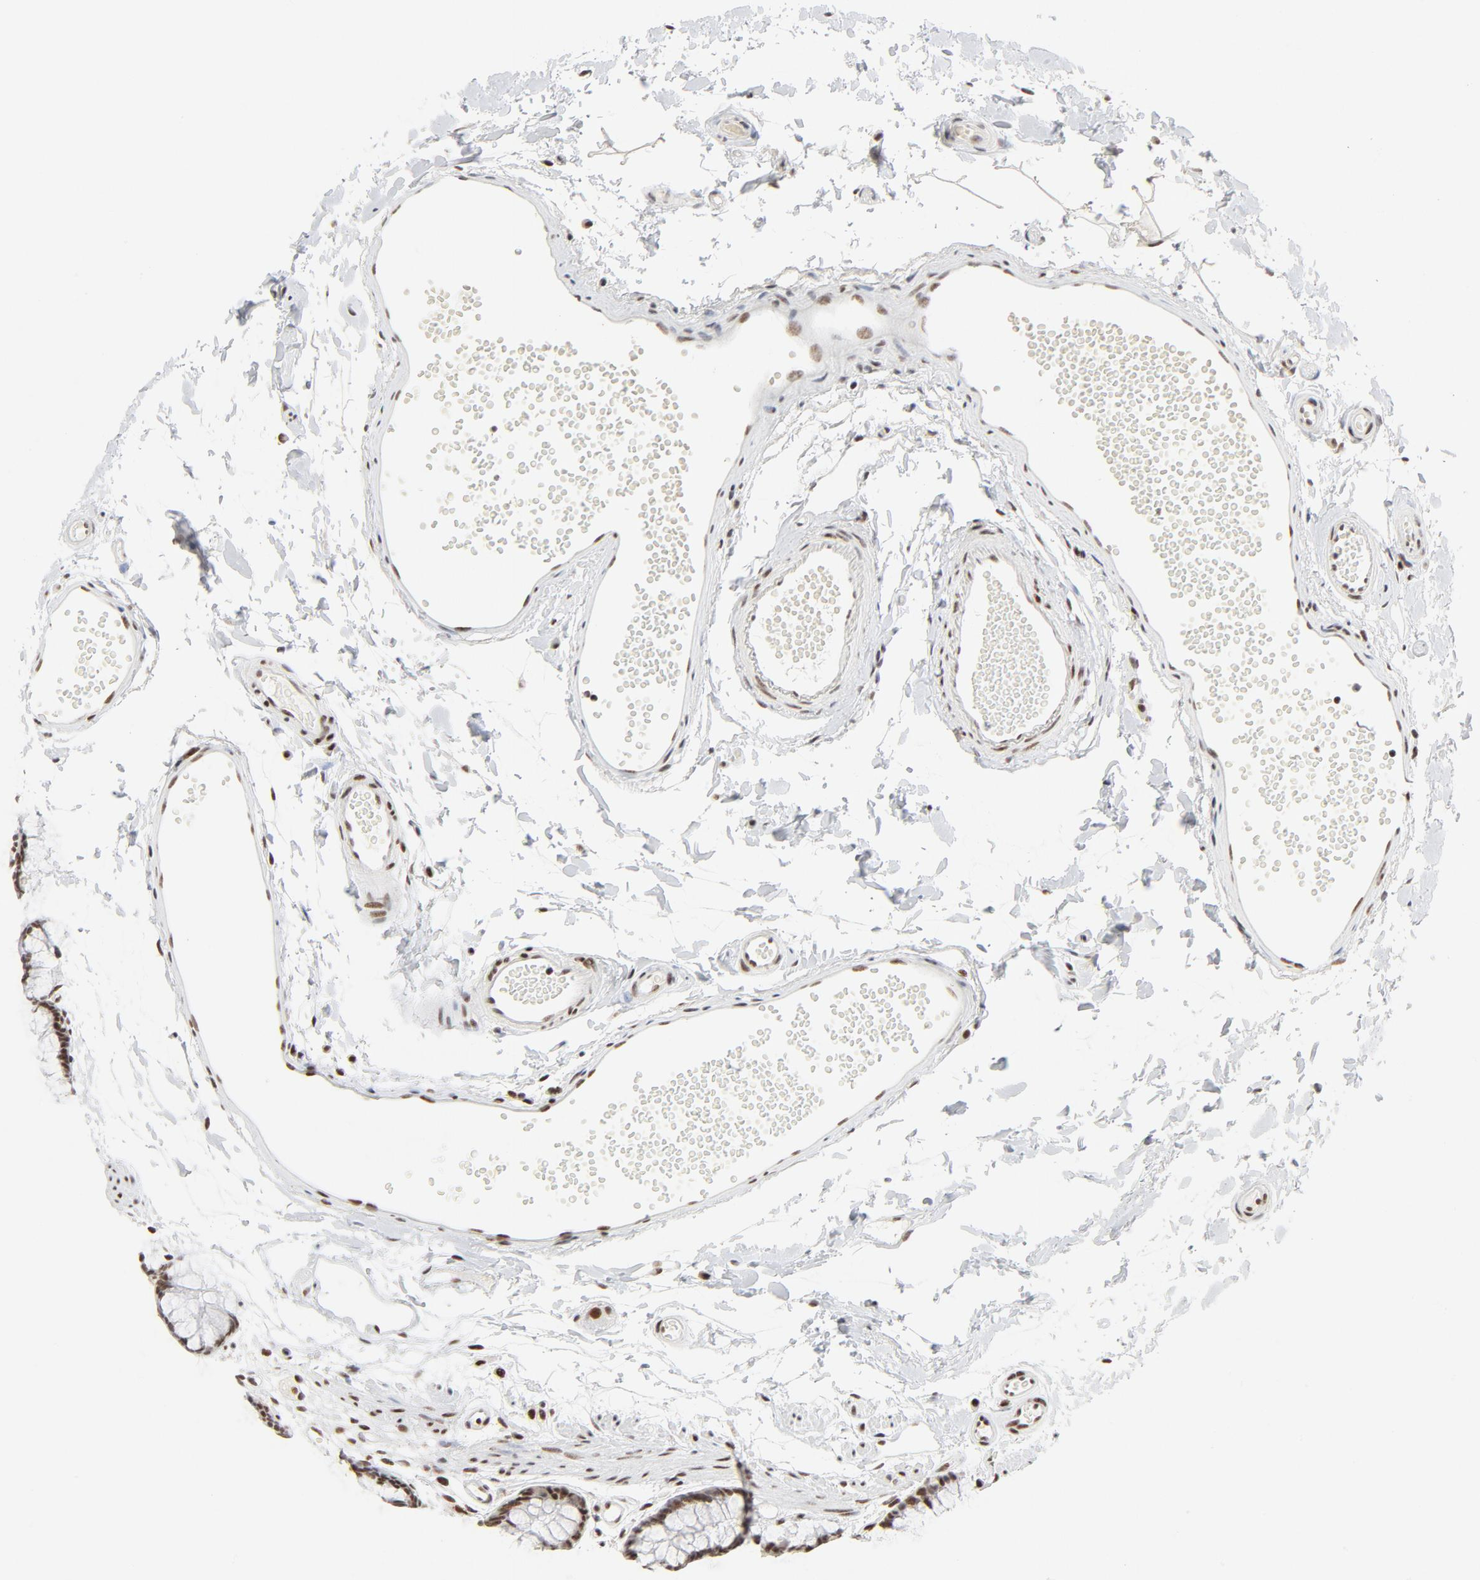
{"staining": {"intensity": "moderate", "quantity": ">75%", "location": "nuclear"}, "tissue": "rectum", "cell_type": "Glandular cells", "image_type": "normal", "snomed": [{"axis": "morphology", "description": "Normal tissue, NOS"}, {"axis": "topography", "description": "Rectum"}], "caption": "About >75% of glandular cells in unremarkable rectum demonstrate moderate nuclear protein staining as visualized by brown immunohistochemical staining.", "gene": "GTF2H1", "patient": {"sex": "female", "age": 66}}